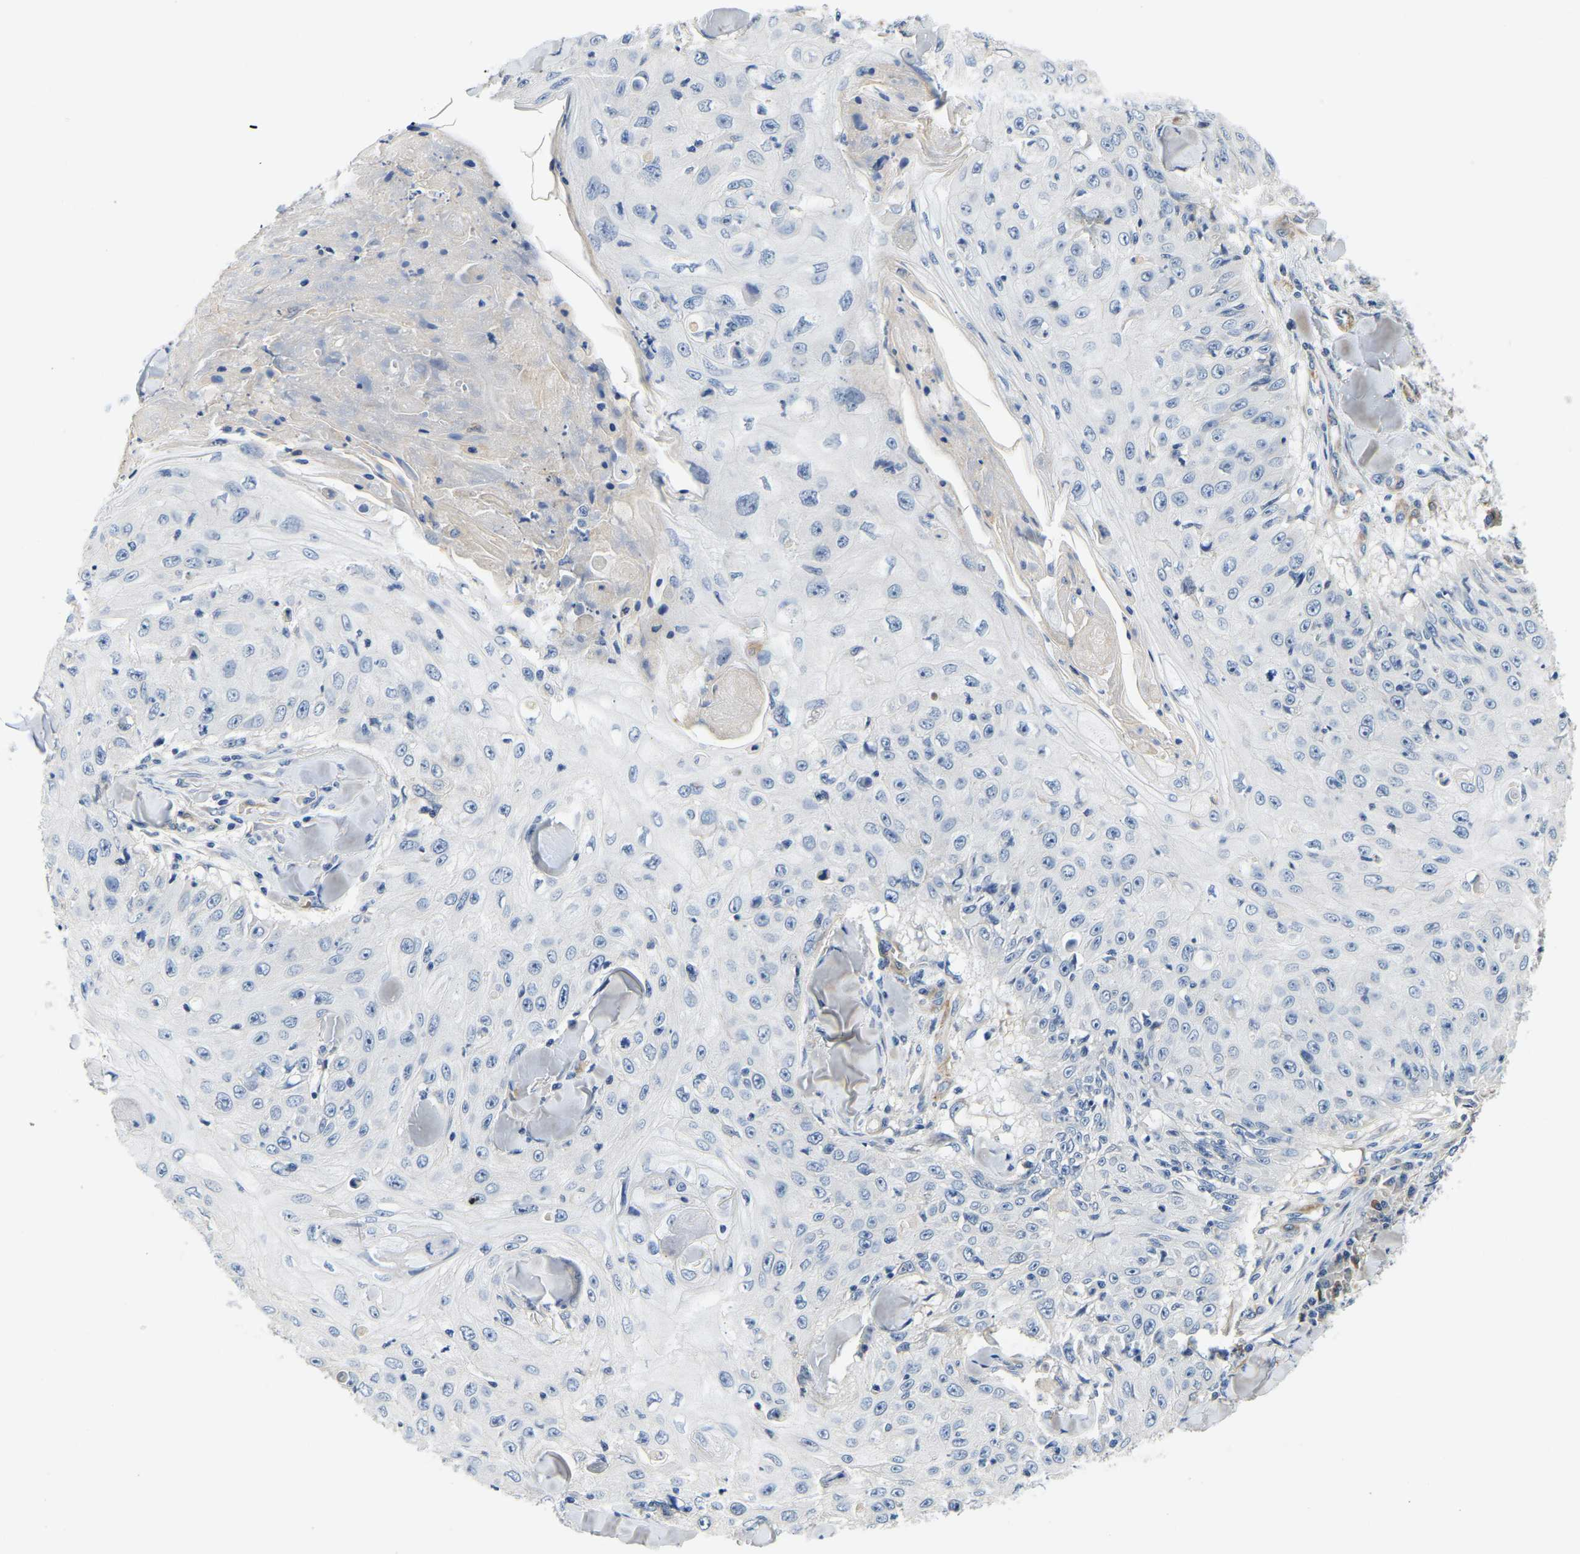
{"staining": {"intensity": "negative", "quantity": "none", "location": "none"}, "tissue": "skin cancer", "cell_type": "Tumor cells", "image_type": "cancer", "snomed": [{"axis": "morphology", "description": "Squamous cell carcinoma, NOS"}, {"axis": "topography", "description": "Skin"}], "caption": "Immunohistochemical staining of skin cancer (squamous cell carcinoma) demonstrates no significant expression in tumor cells.", "gene": "LIAS", "patient": {"sex": "male", "age": 86}}